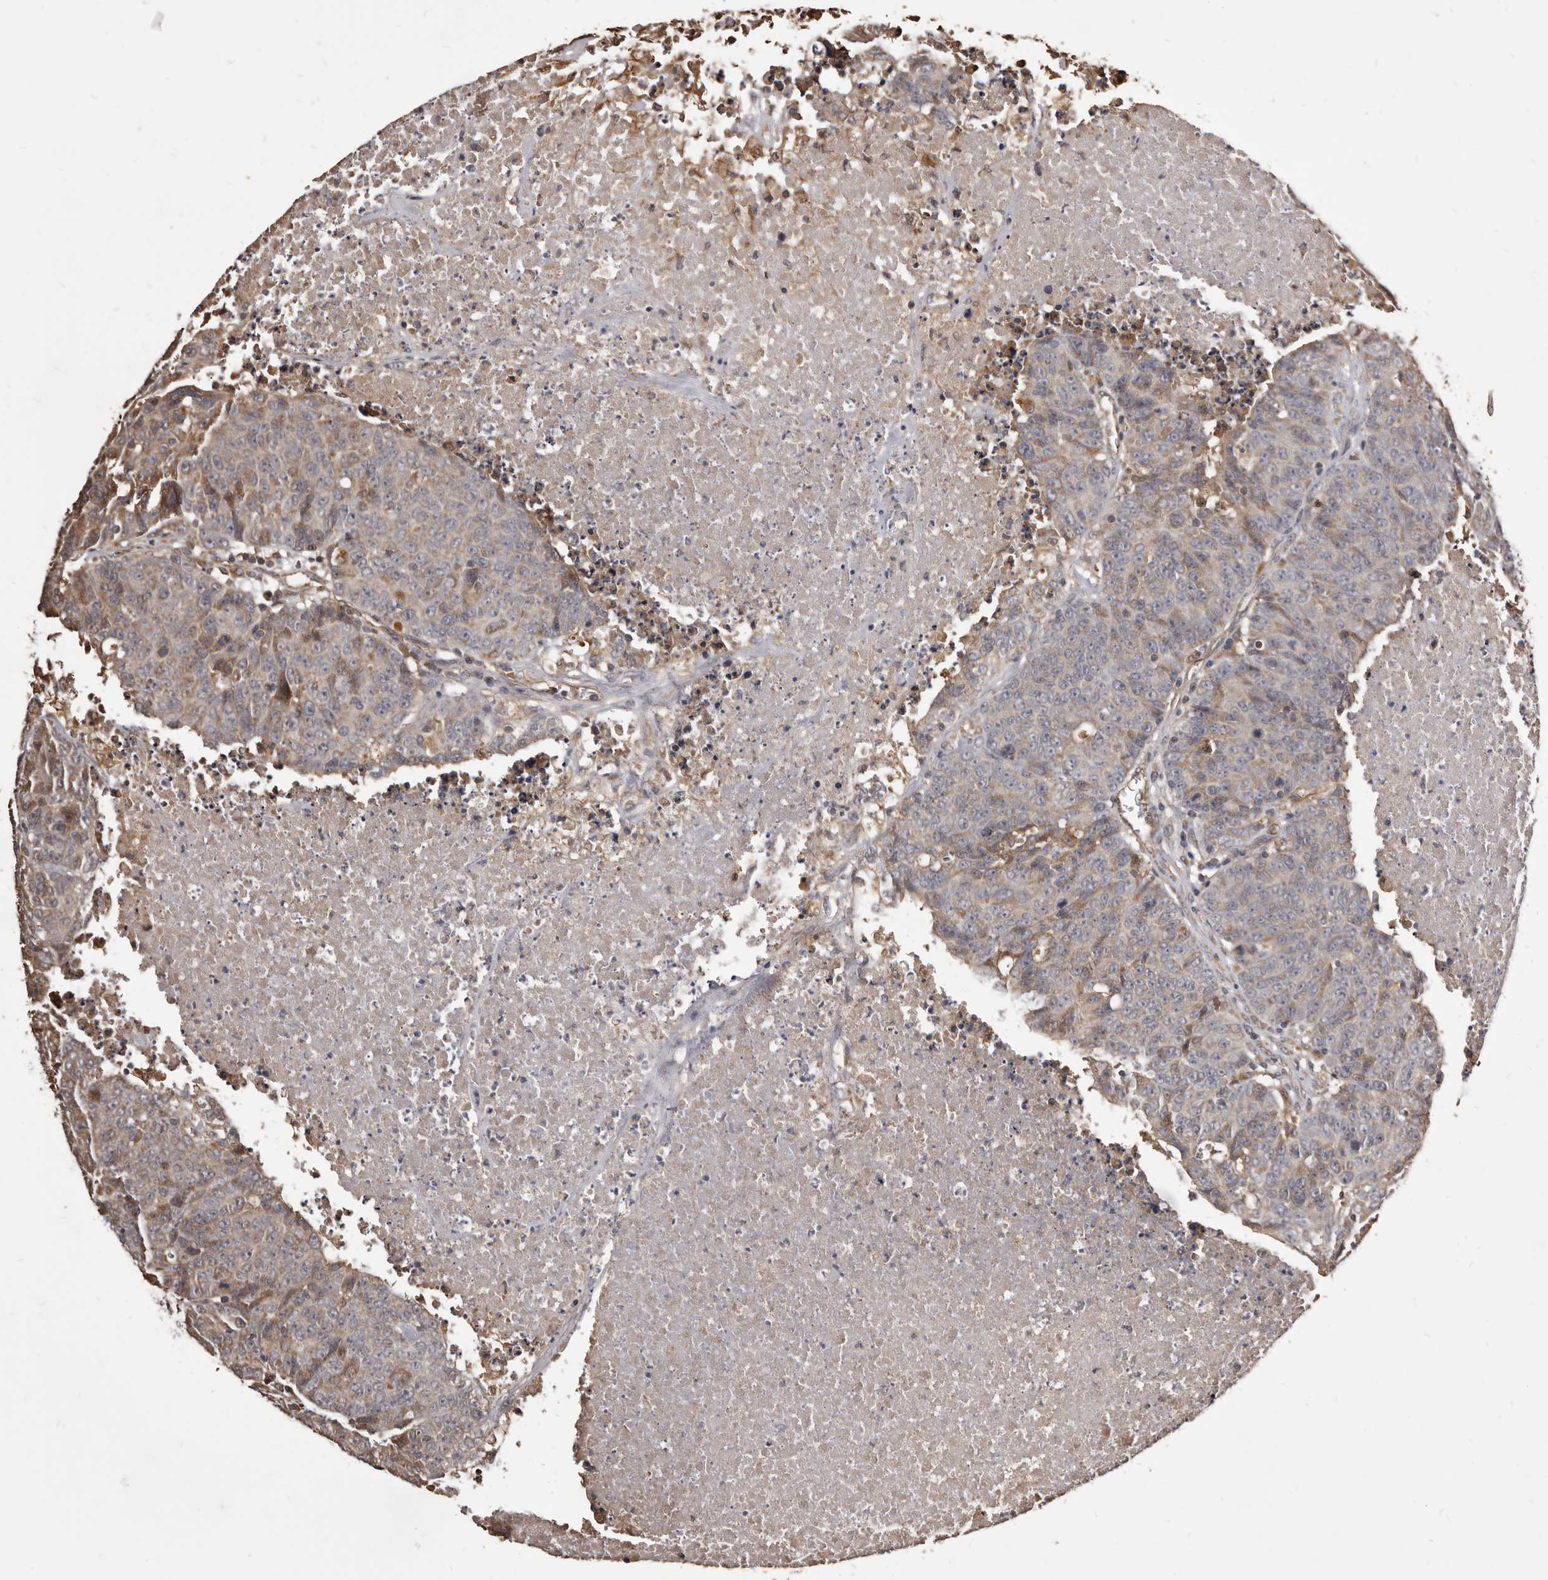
{"staining": {"intensity": "weak", "quantity": "<25%", "location": "cytoplasmic/membranous"}, "tissue": "colorectal cancer", "cell_type": "Tumor cells", "image_type": "cancer", "snomed": [{"axis": "morphology", "description": "Adenocarcinoma, NOS"}, {"axis": "topography", "description": "Colon"}], "caption": "Tumor cells show no significant protein expression in adenocarcinoma (colorectal). Nuclei are stained in blue.", "gene": "ALPK1", "patient": {"sex": "female", "age": 53}}